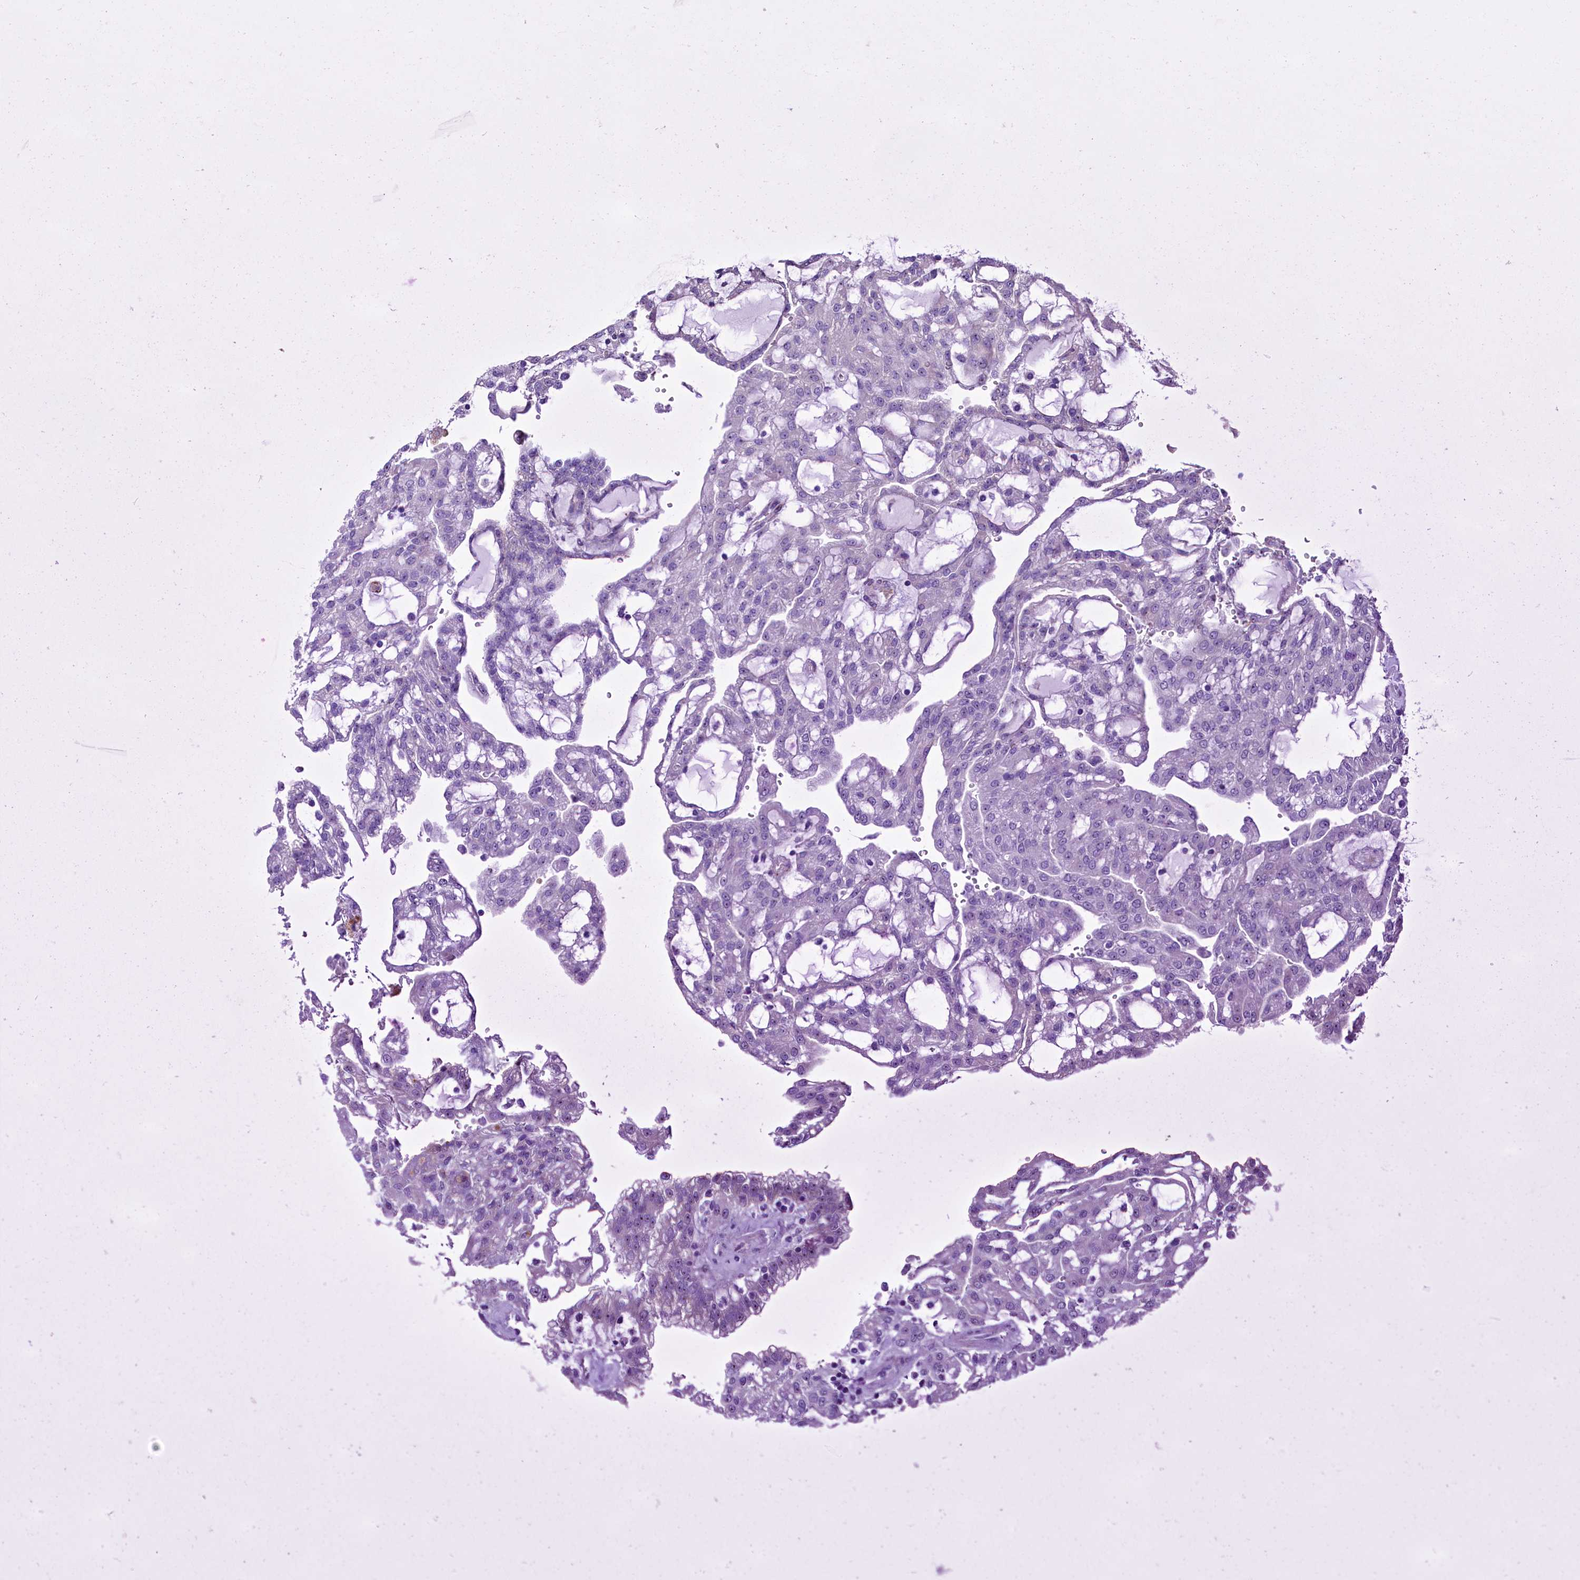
{"staining": {"intensity": "negative", "quantity": "none", "location": "none"}, "tissue": "renal cancer", "cell_type": "Tumor cells", "image_type": "cancer", "snomed": [{"axis": "morphology", "description": "Adenocarcinoma, NOS"}, {"axis": "topography", "description": "Kidney"}], "caption": "IHC photomicrograph of neoplastic tissue: renal cancer (adenocarcinoma) stained with DAB (3,3'-diaminobenzidine) shows no significant protein staining in tumor cells.", "gene": "SH3TC2", "patient": {"sex": "male", "age": 63}}